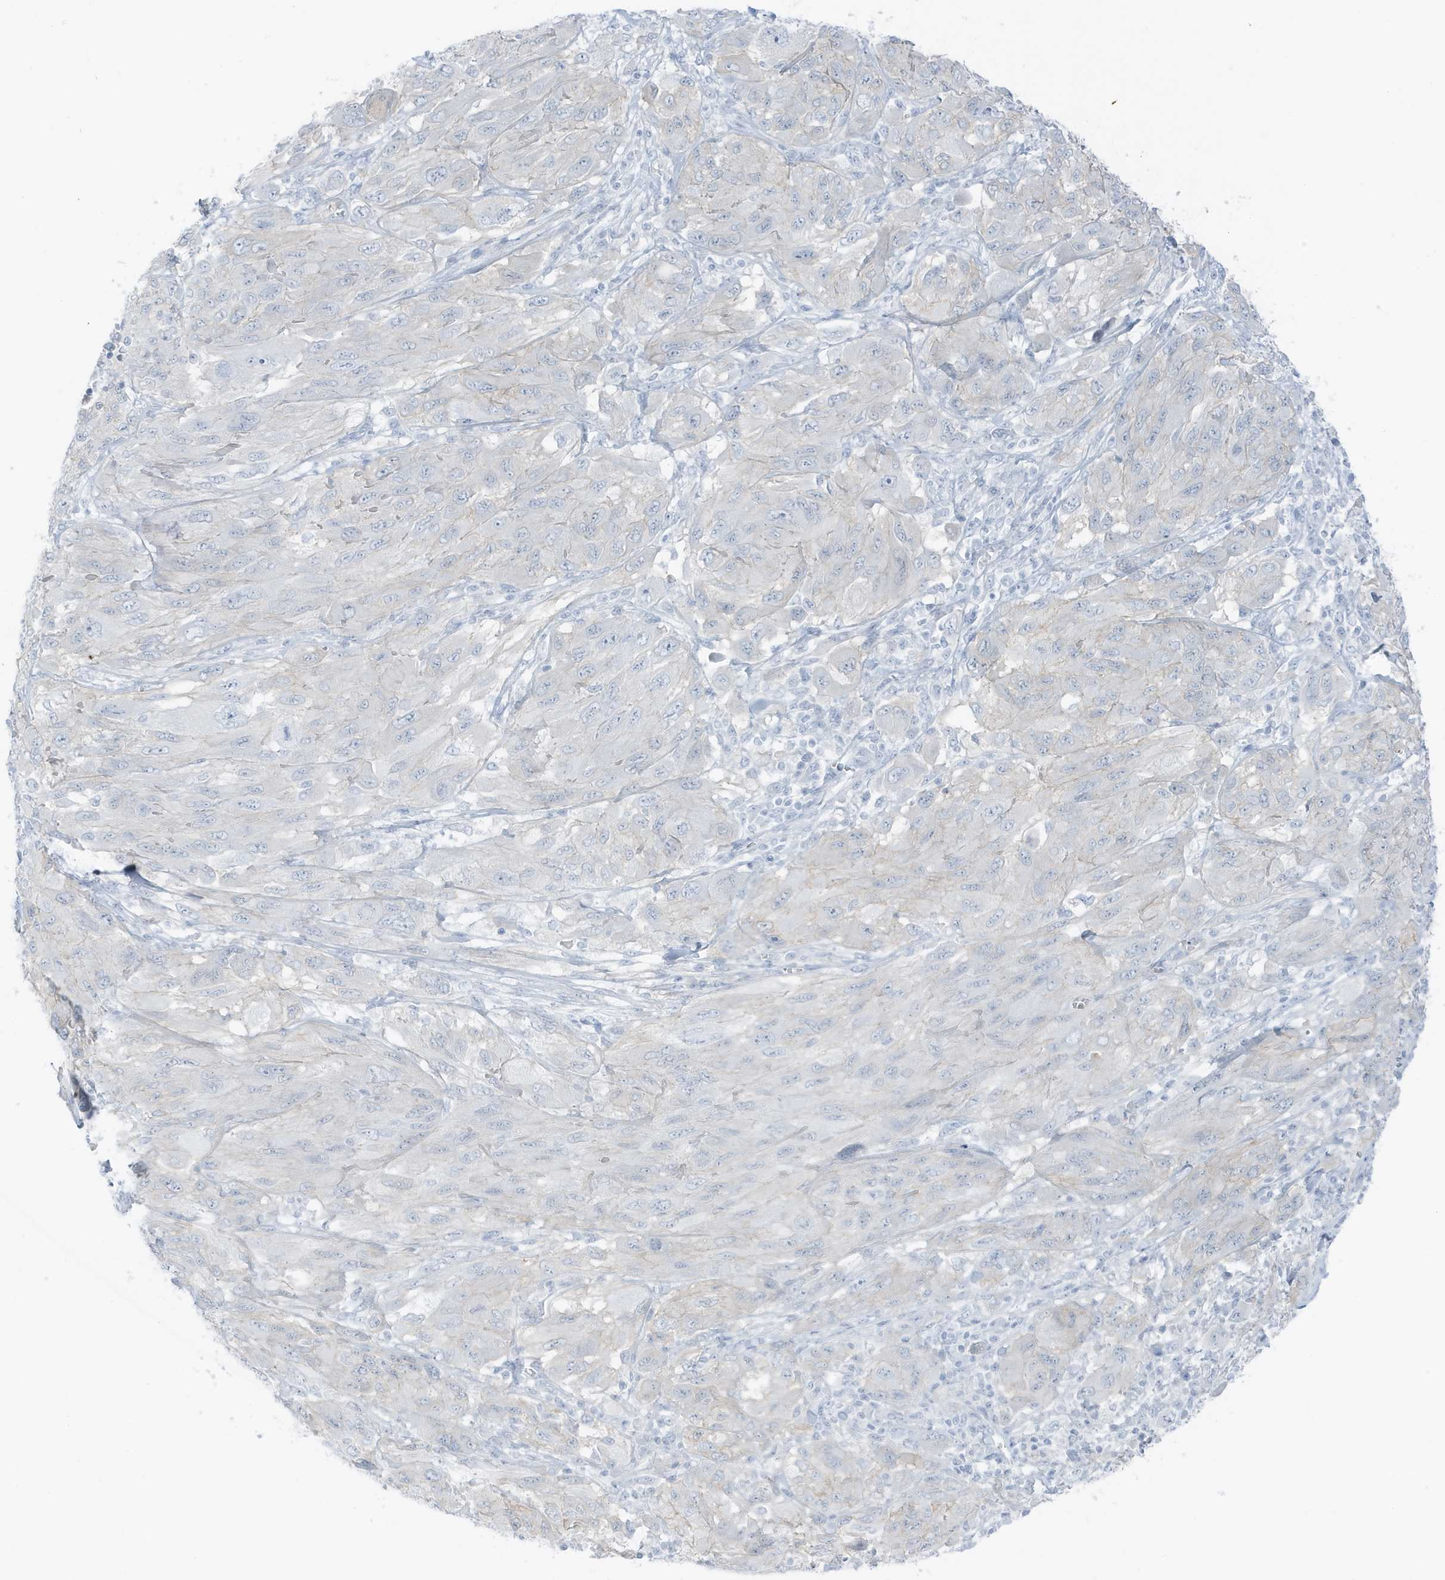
{"staining": {"intensity": "negative", "quantity": "none", "location": "none"}, "tissue": "melanoma", "cell_type": "Tumor cells", "image_type": "cancer", "snomed": [{"axis": "morphology", "description": "Malignant melanoma, NOS"}, {"axis": "topography", "description": "Skin"}], "caption": "The IHC micrograph has no significant expression in tumor cells of melanoma tissue.", "gene": "ZFP64", "patient": {"sex": "female", "age": 91}}